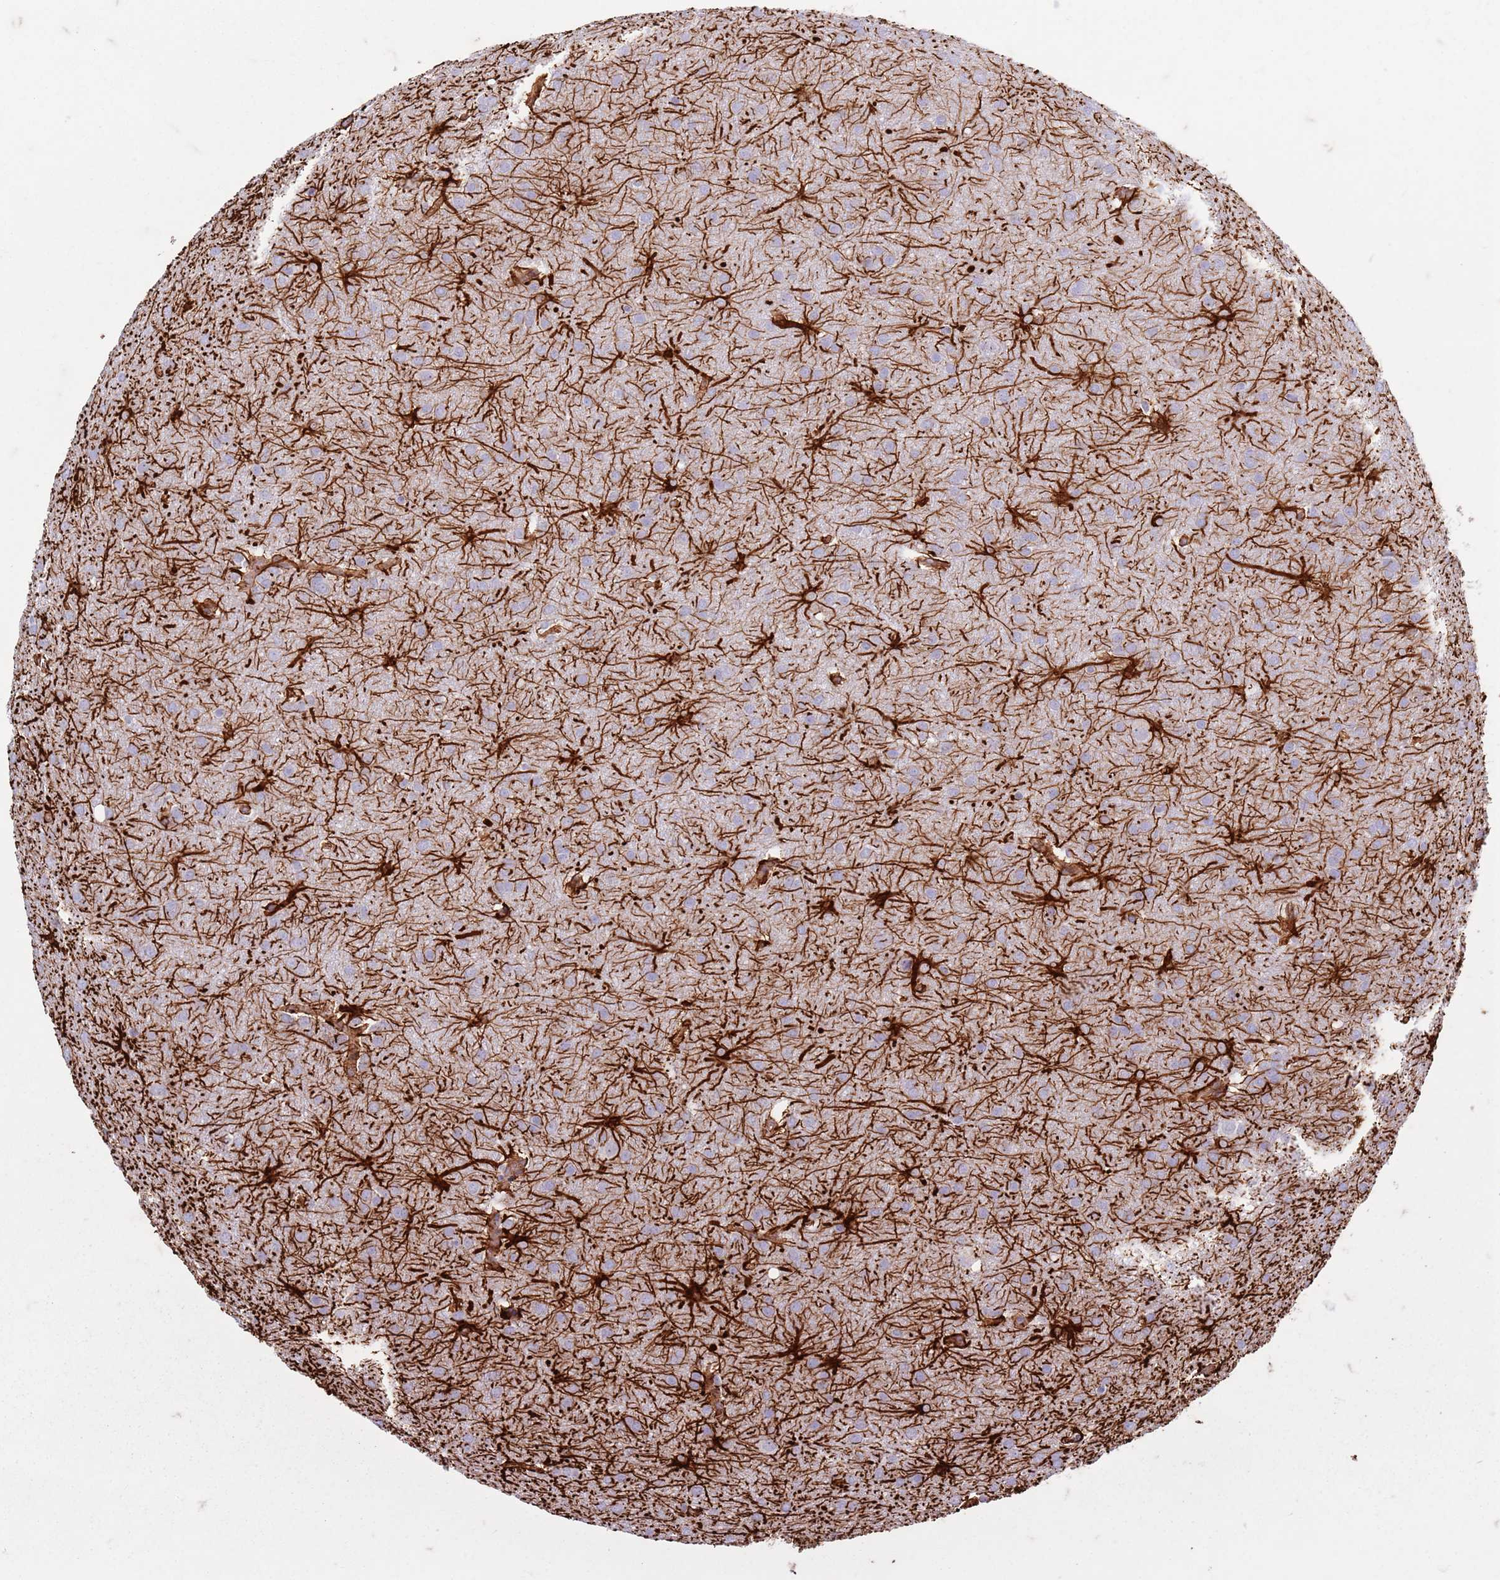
{"staining": {"intensity": "negative", "quantity": "none", "location": "none"}, "tissue": "glioma", "cell_type": "Tumor cells", "image_type": "cancer", "snomed": [{"axis": "morphology", "description": "Glioma, malignant, Low grade"}, {"axis": "topography", "description": "Brain"}], "caption": "Glioma stained for a protein using immunohistochemistry (IHC) reveals no staining tumor cells.", "gene": "TAS2R38", "patient": {"sex": "female", "age": 32}}